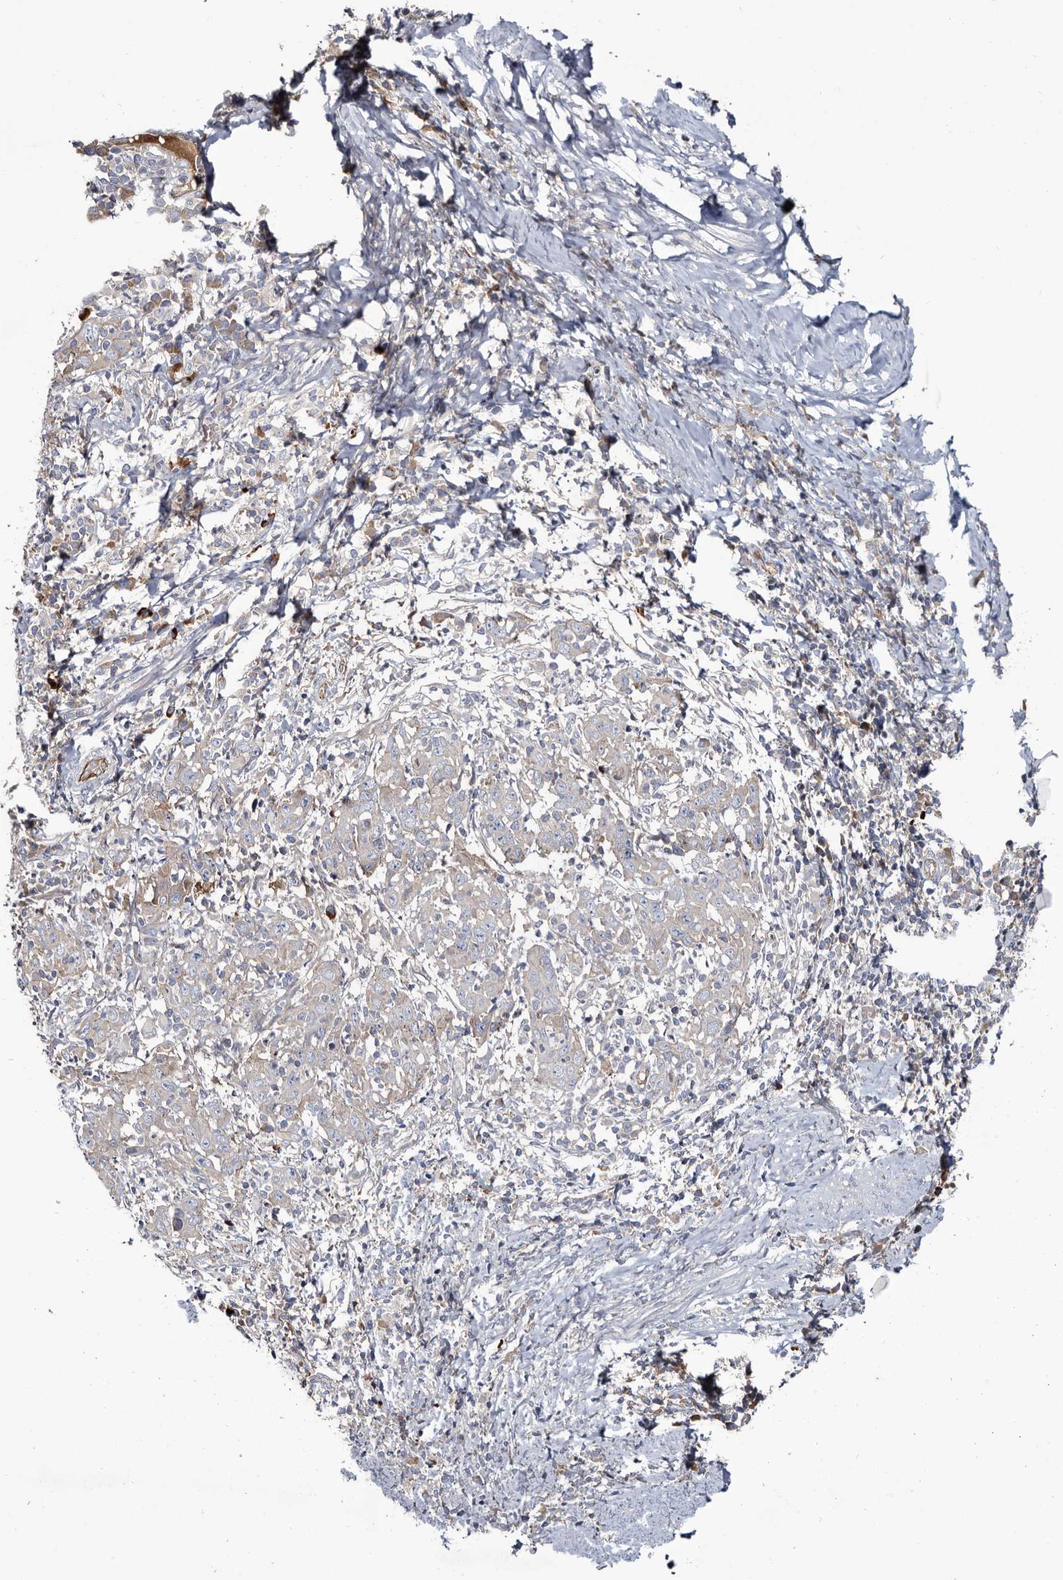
{"staining": {"intensity": "negative", "quantity": "none", "location": "none"}, "tissue": "cervical cancer", "cell_type": "Tumor cells", "image_type": "cancer", "snomed": [{"axis": "morphology", "description": "Squamous cell carcinoma, NOS"}, {"axis": "topography", "description": "Cervix"}], "caption": "Cervical cancer was stained to show a protein in brown. There is no significant positivity in tumor cells.", "gene": "TSPAN17", "patient": {"sex": "female", "age": 46}}